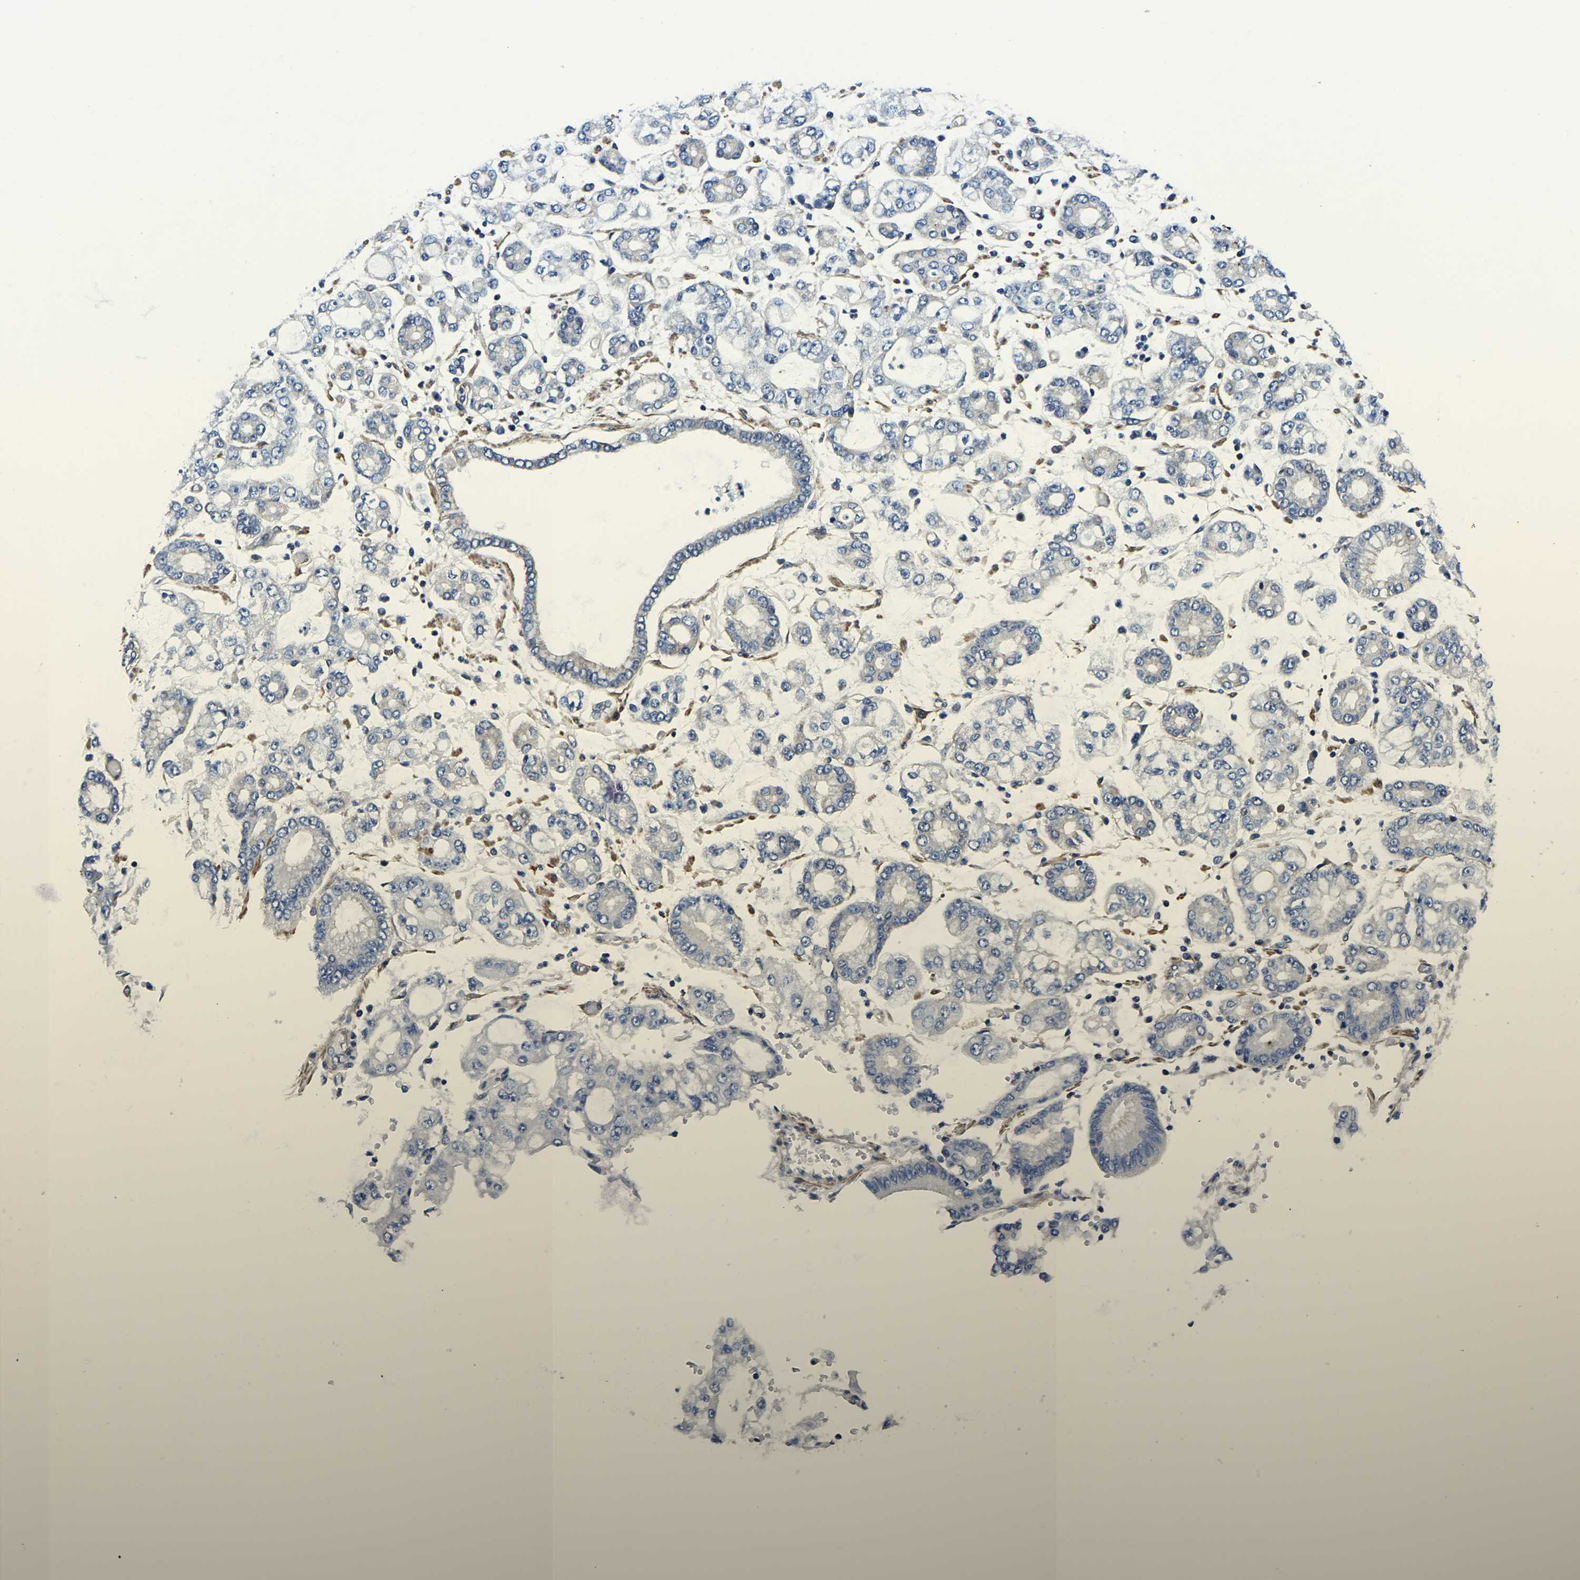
{"staining": {"intensity": "negative", "quantity": "none", "location": "none"}, "tissue": "stomach cancer", "cell_type": "Tumor cells", "image_type": "cancer", "snomed": [{"axis": "morphology", "description": "Adenocarcinoma, NOS"}, {"axis": "topography", "description": "Stomach"}], "caption": "Immunohistochemistry histopathology image of stomach cancer stained for a protein (brown), which displays no expression in tumor cells.", "gene": "KCTD17", "patient": {"sex": "male", "age": 76}}